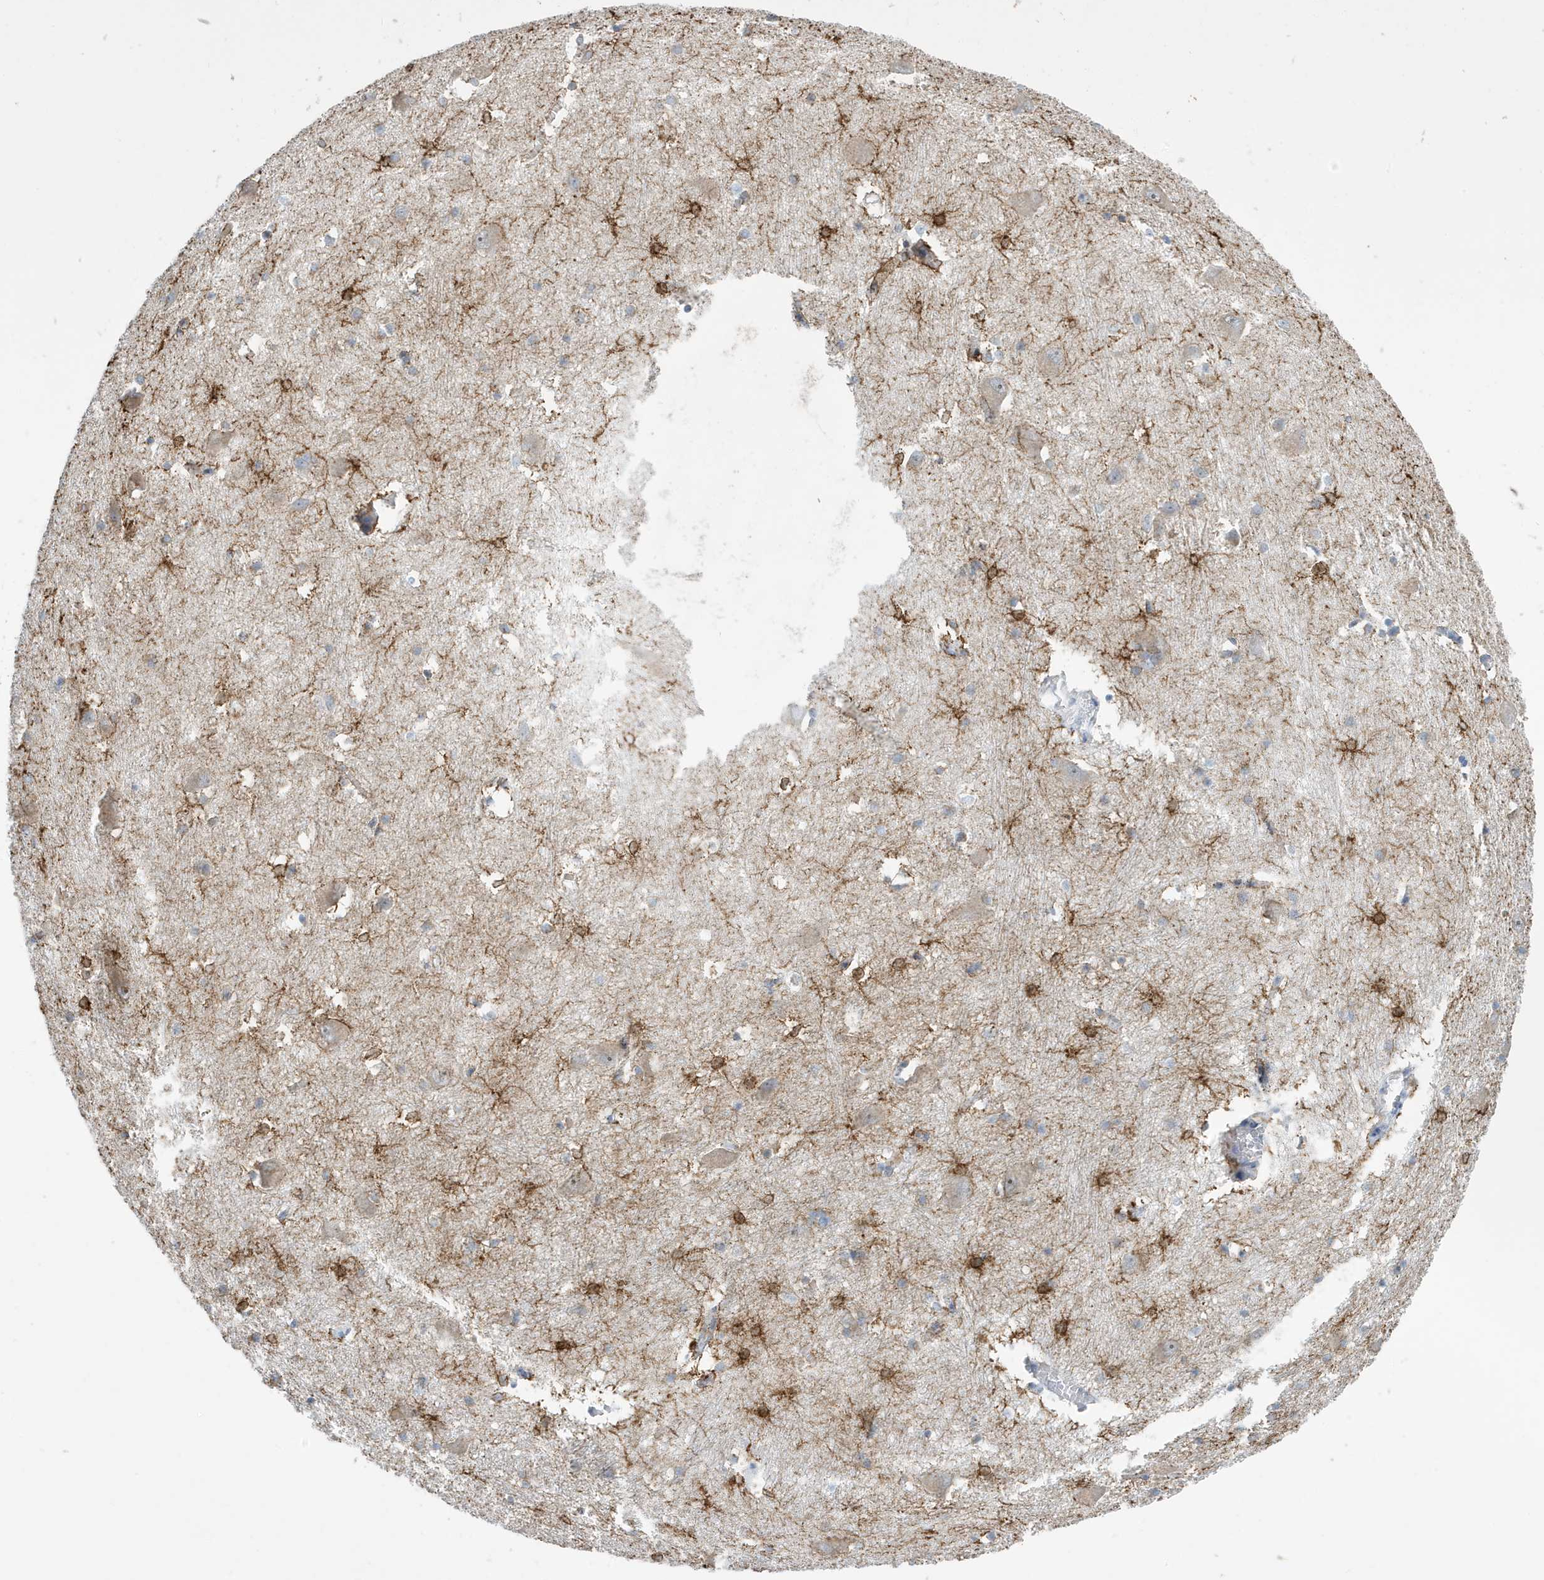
{"staining": {"intensity": "moderate", "quantity": "25%-75%", "location": "cytoplasmic/membranous"}, "tissue": "caudate", "cell_type": "Glial cells", "image_type": "normal", "snomed": [{"axis": "morphology", "description": "Normal tissue, NOS"}, {"axis": "topography", "description": "Lateral ventricle wall"}], "caption": "IHC of normal caudate reveals medium levels of moderate cytoplasmic/membranous positivity in about 25%-75% of glial cells. Immunohistochemistry (ihc) stains the protein of interest in brown and the nuclei are stained blue.", "gene": "SEMA3F", "patient": {"sex": "male", "age": 37}}